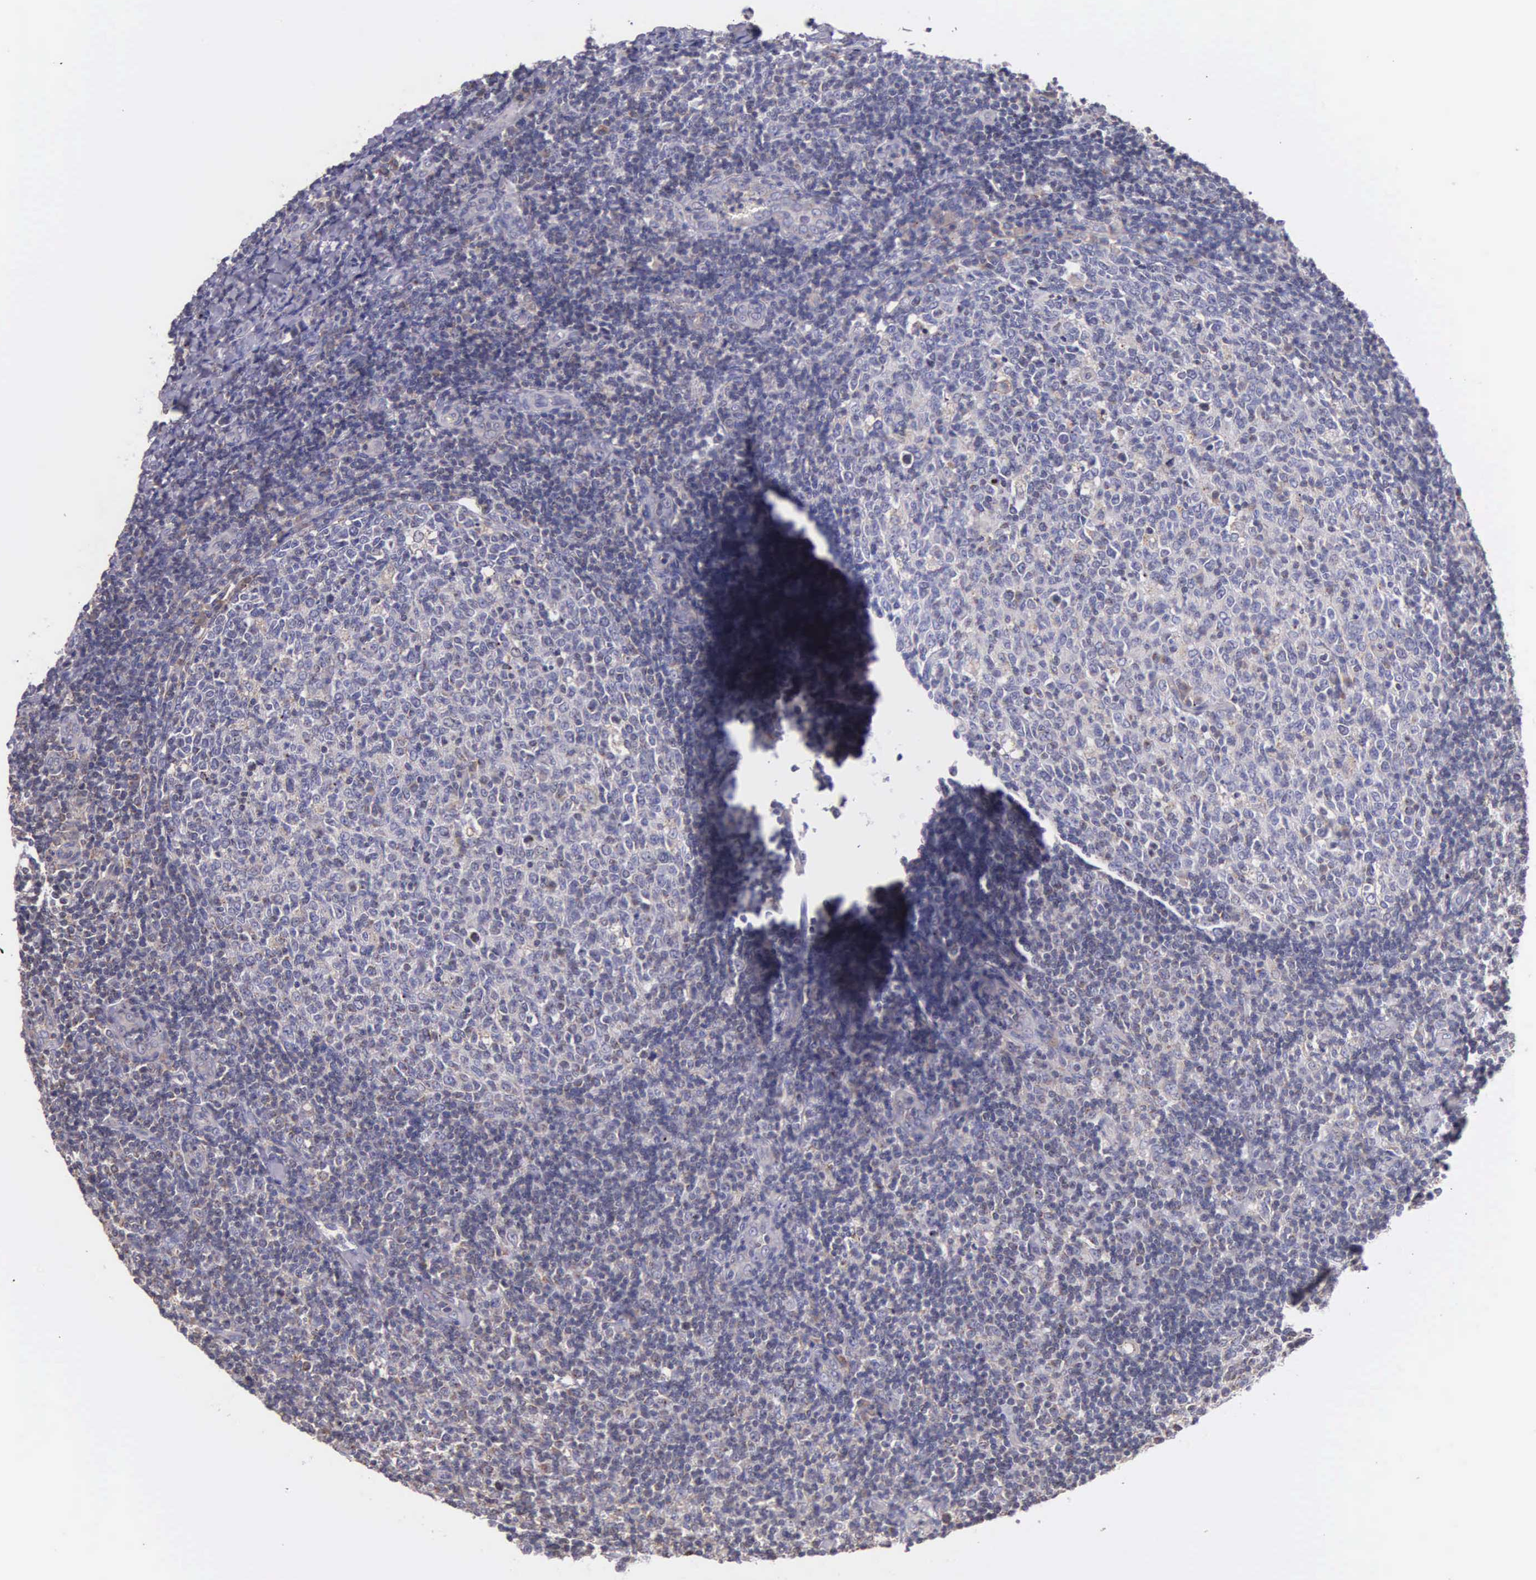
{"staining": {"intensity": "weak", "quantity": "<25%", "location": "cytoplasmic/membranous"}, "tissue": "tonsil", "cell_type": "Germinal center cells", "image_type": "normal", "snomed": [{"axis": "morphology", "description": "Normal tissue, NOS"}, {"axis": "topography", "description": "Tonsil"}], "caption": "DAB immunohistochemical staining of normal human tonsil shows no significant positivity in germinal center cells.", "gene": "CTAGE15", "patient": {"sex": "female", "age": 3}}